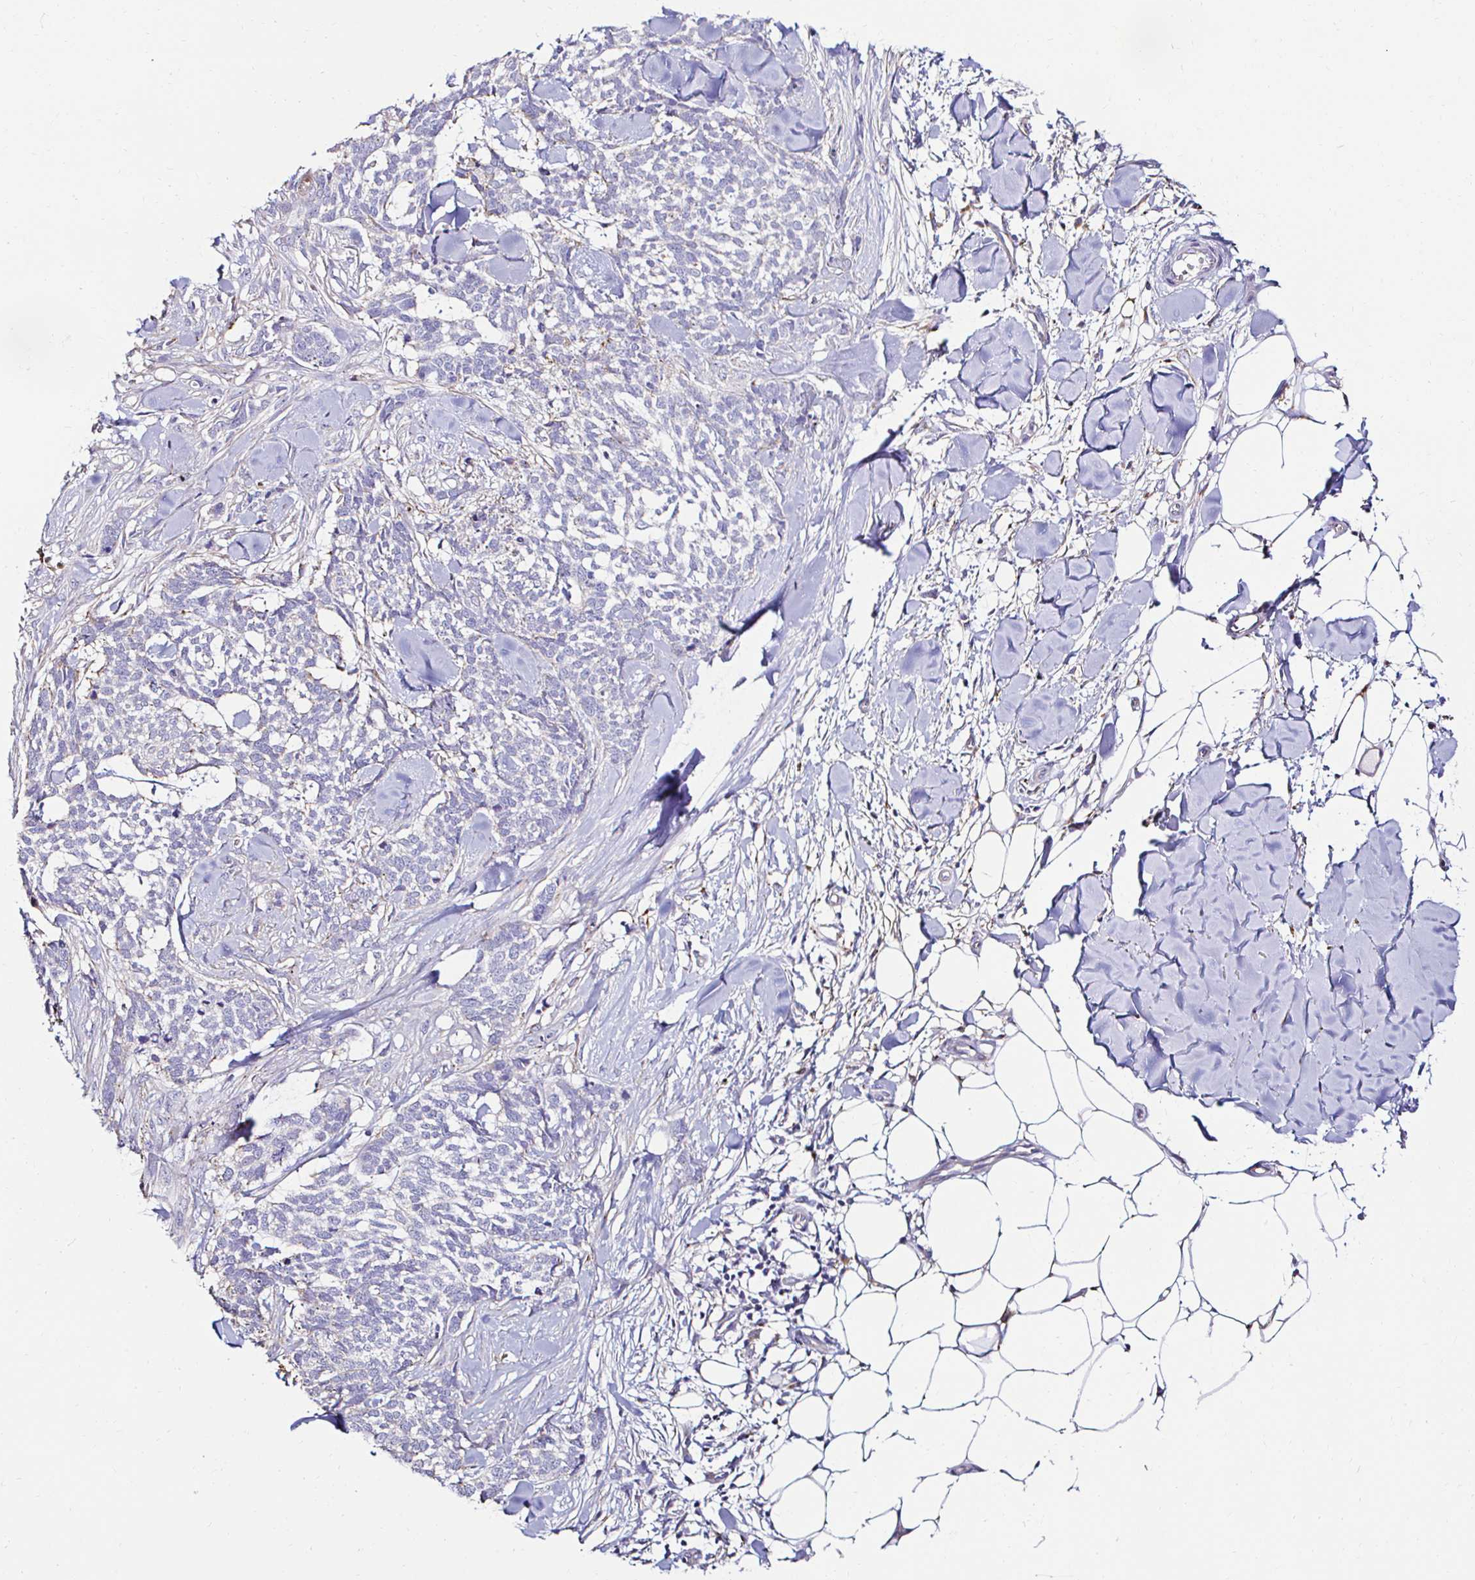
{"staining": {"intensity": "negative", "quantity": "none", "location": "none"}, "tissue": "skin cancer", "cell_type": "Tumor cells", "image_type": "cancer", "snomed": [{"axis": "morphology", "description": "Basal cell carcinoma"}, {"axis": "topography", "description": "Skin"}], "caption": "Image shows no protein positivity in tumor cells of skin cancer (basal cell carcinoma) tissue.", "gene": "GALNS", "patient": {"sex": "female", "age": 59}}